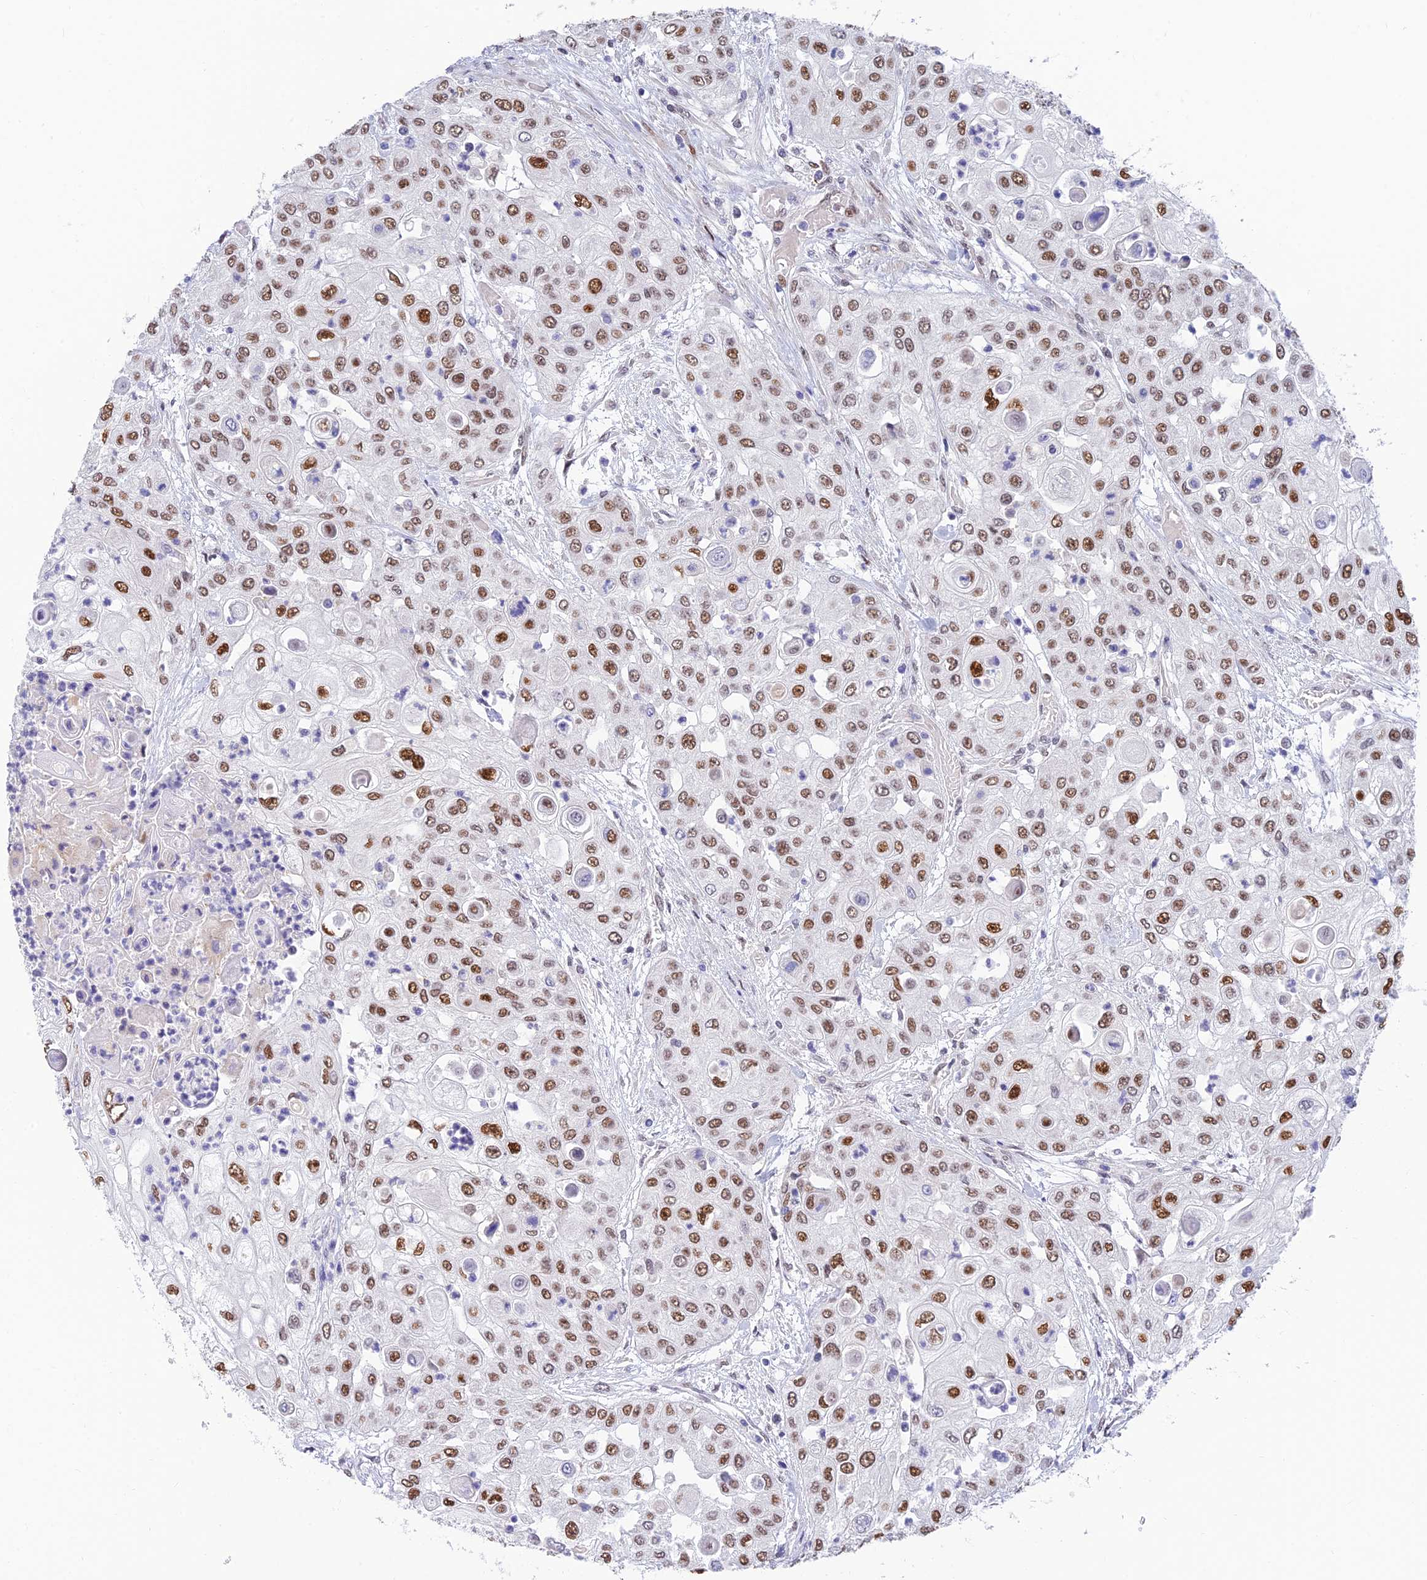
{"staining": {"intensity": "moderate", "quantity": ">75%", "location": "nuclear"}, "tissue": "urothelial cancer", "cell_type": "Tumor cells", "image_type": "cancer", "snomed": [{"axis": "morphology", "description": "Urothelial carcinoma, High grade"}, {"axis": "topography", "description": "Urinary bladder"}], "caption": "High-grade urothelial carcinoma stained for a protein demonstrates moderate nuclear positivity in tumor cells. (brown staining indicates protein expression, while blue staining denotes nuclei).", "gene": "CLK4", "patient": {"sex": "female", "age": 79}}